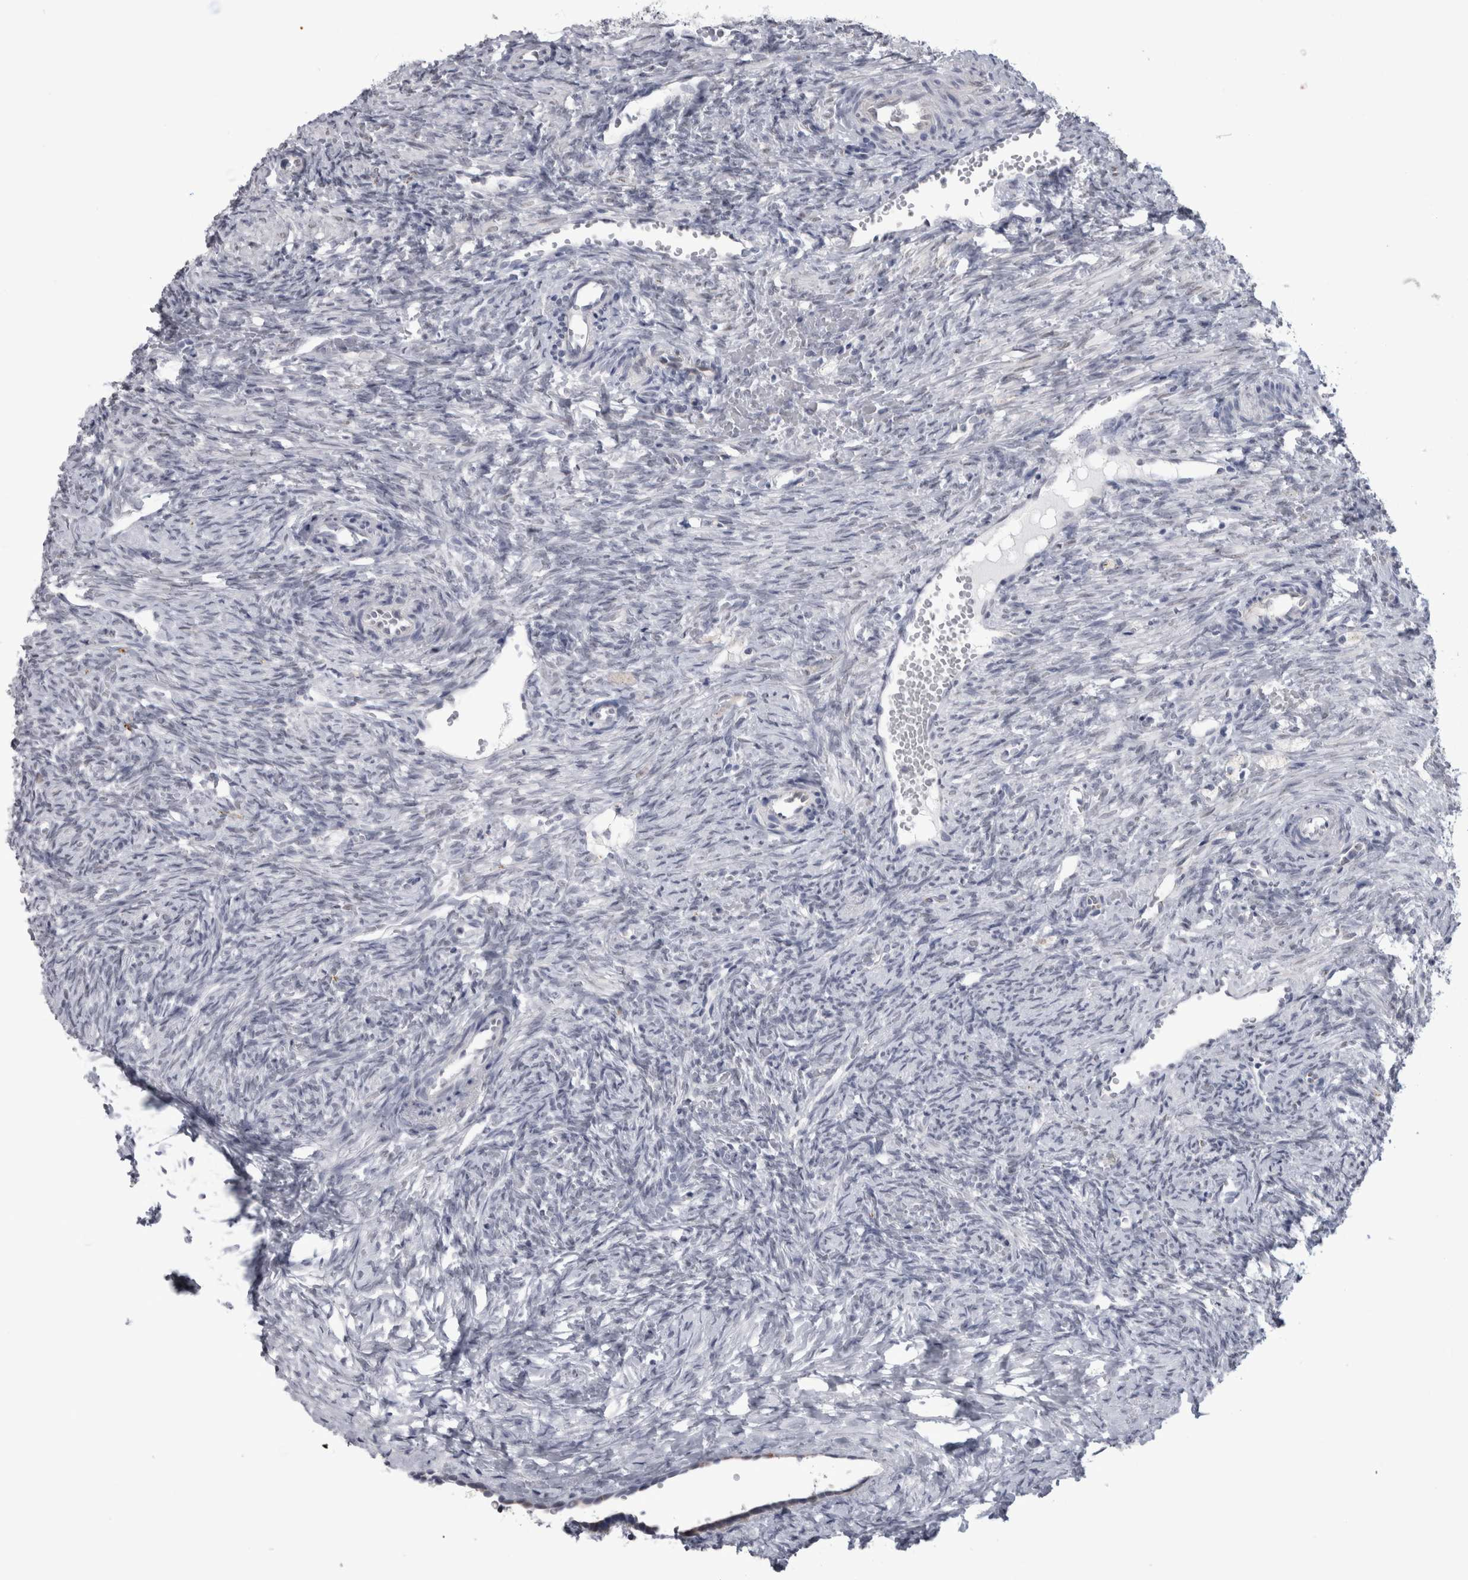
{"staining": {"intensity": "negative", "quantity": "none", "location": "none"}, "tissue": "ovary", "cell_type": "Ovarian stroma cells", "image_type": "normal", "snomed": [{"axis": "morphology", "description": "Normal tissue, NOS"}, {"axis": "topography", "description": "Ovary"}], "caption": "Ovarian stroma cells show no significant staining in benign ovary.", "gene": "ACOT7", "patient": {"sex": "female", "age": 41}}